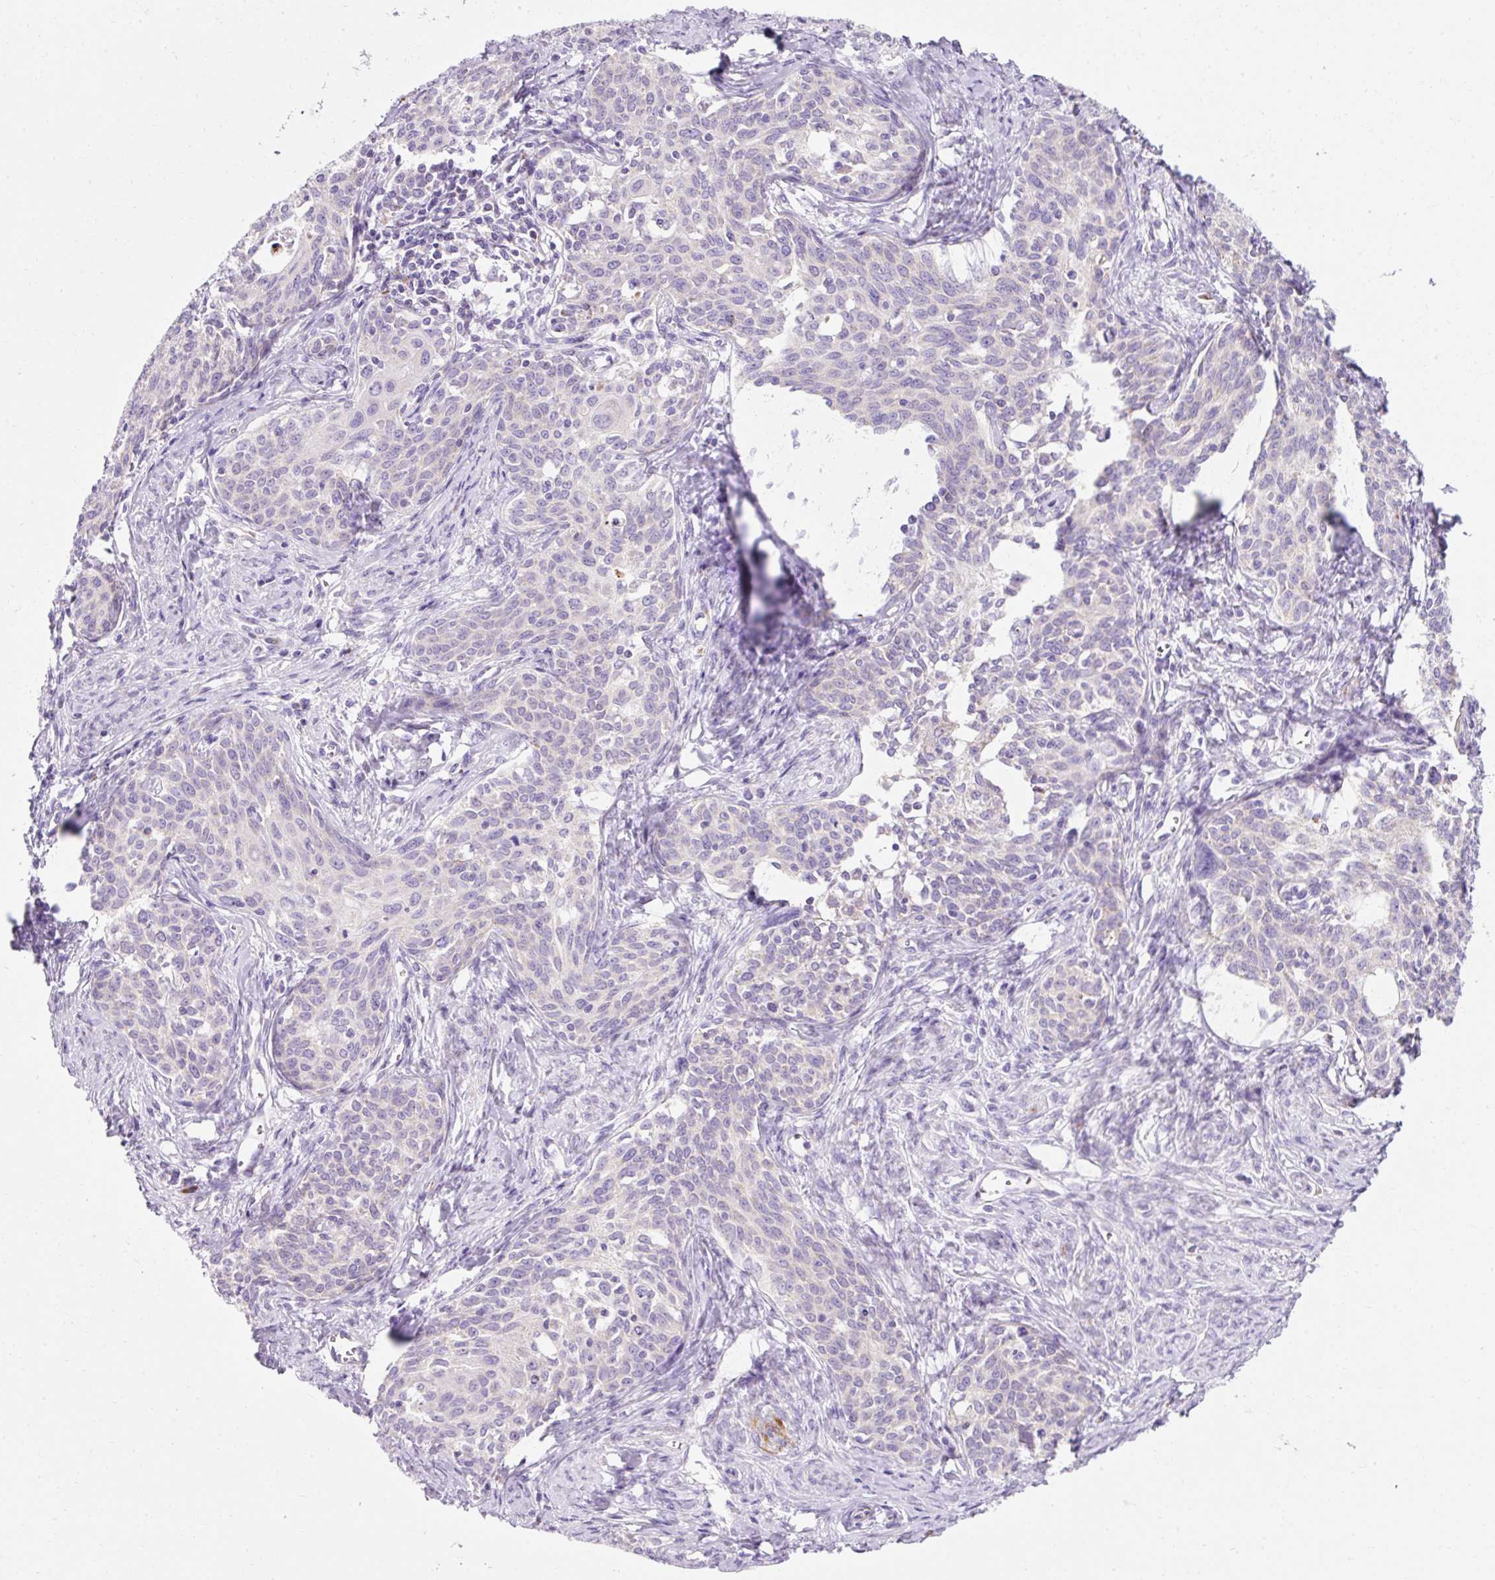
{"staining": {"intensity": "negative", "quantity": "none", "location": "none"}, "tissue": "cervical cancer", "cell_type": "Tumor cells", "image_type": "cancer", "snomed": [{"axis": "morphology", "description": "Squamous cell carcinoma, NOS"}, {"axis": "morphology", "description": "Adenocarcinoma, NOS"}, {"axis": "topography", "description": "Cervix"}], "caption": "An immunohistochemistry (IHC) image of cervical squamous cell carcinoma is shown. There is no staining in tumor cells of cervical squamous cell carcinoma. (Stains: DAB IHC with hematoxylin counter stain, Microscopy: brightfield microscopy at high magnification).", "gene": "PLPP2", "patient": {"sex": "female", "age": 52}}